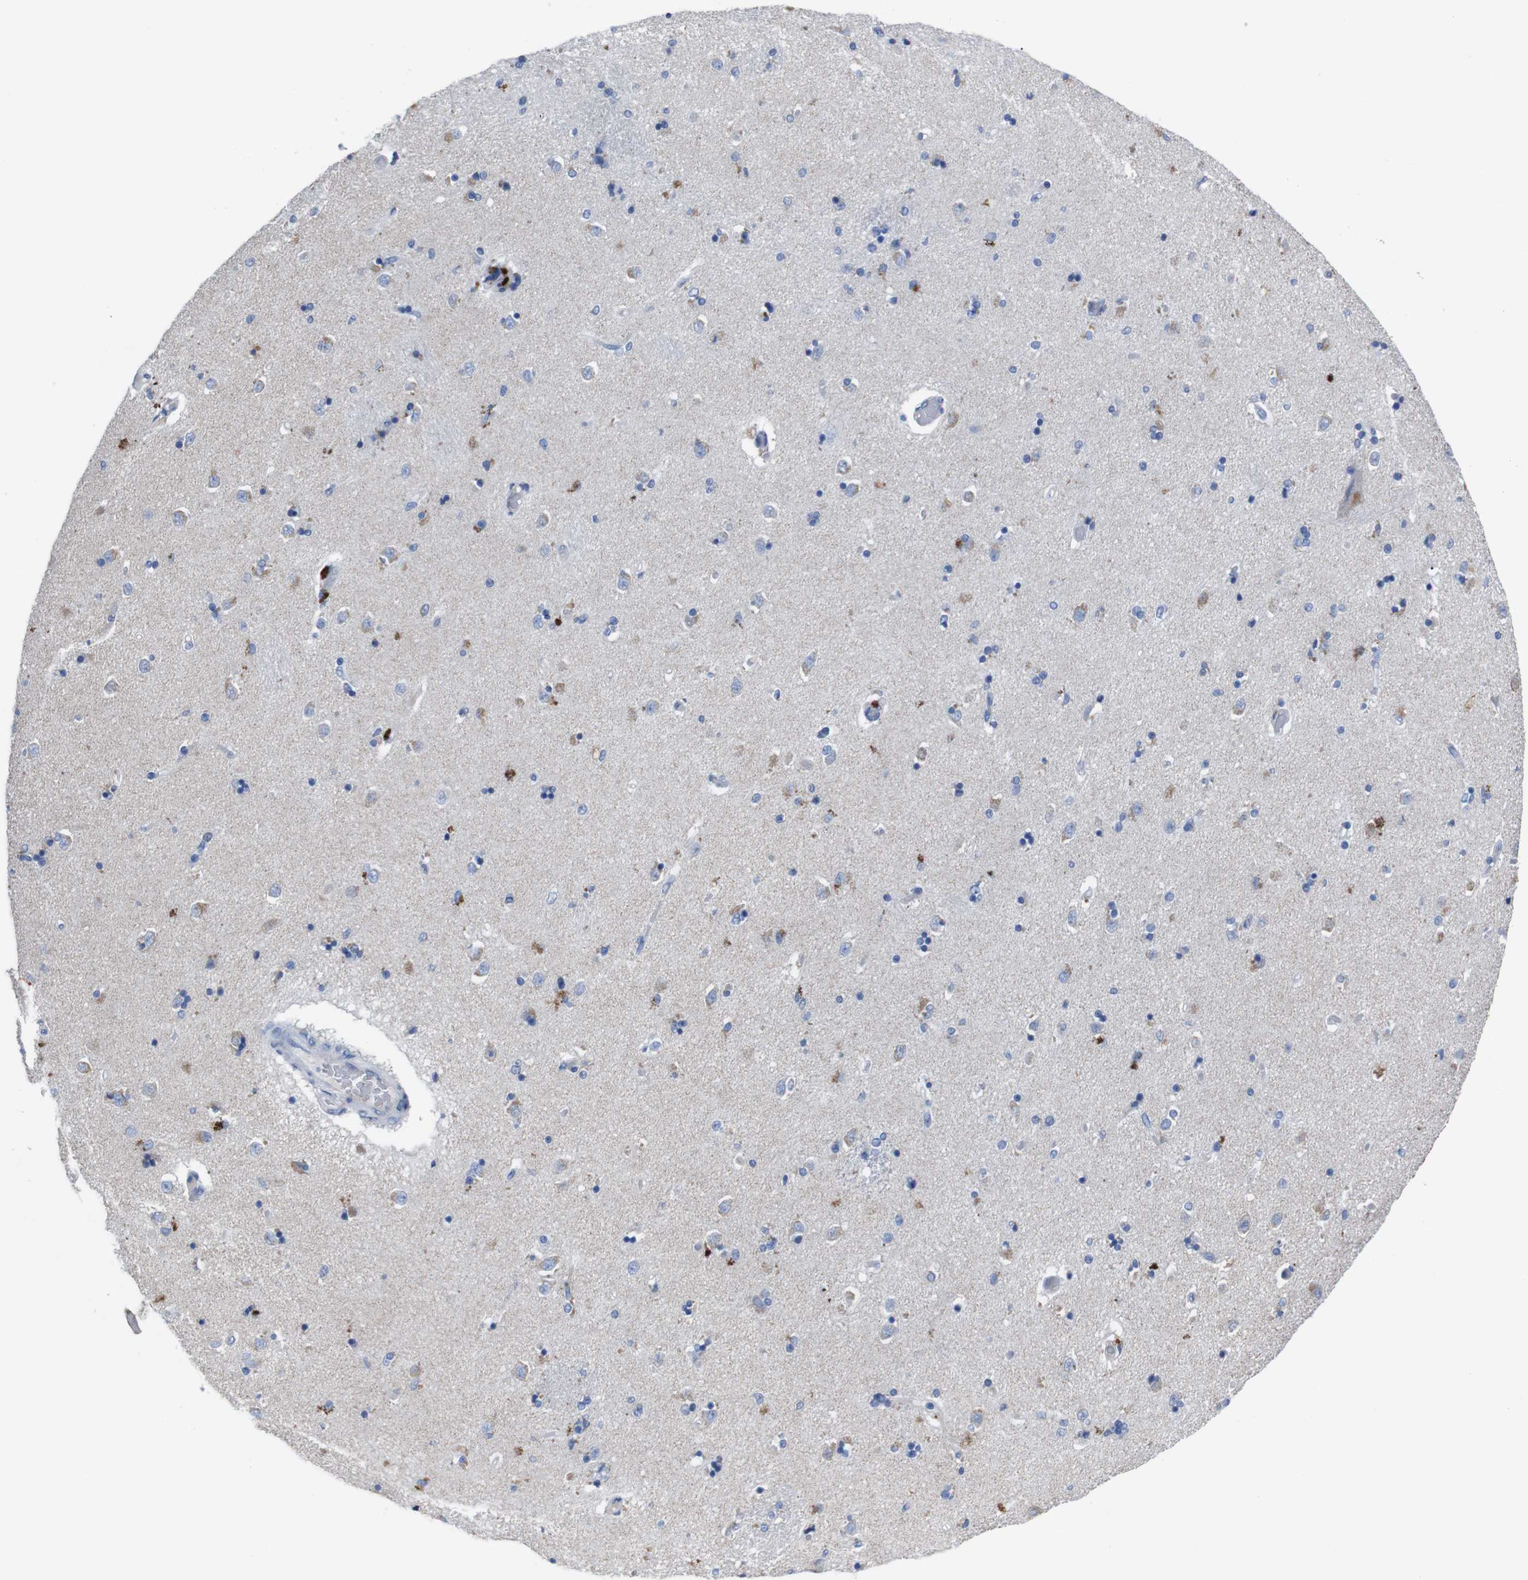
{"staining": {"intensity": "weak", "quantity": "<25%", "location": "cytoplasmic/membranous"}, "tissue": "caudate", "cell_type": "Glial cells", "image_type": "normal", "snomed": [{"axis": "morphology", "description": "Normal tissue, NOS"}, {"axis": "topography", "description": "Lateral ventricle wall"}], "caption": "An IHC image of unremarkable caudate is shown. There is no staining in glial cells of caudate. (DAB immunohistochemistry, high magnification).", "gene": "GJB2", "patient": {"sex": "female", "age": 54}}